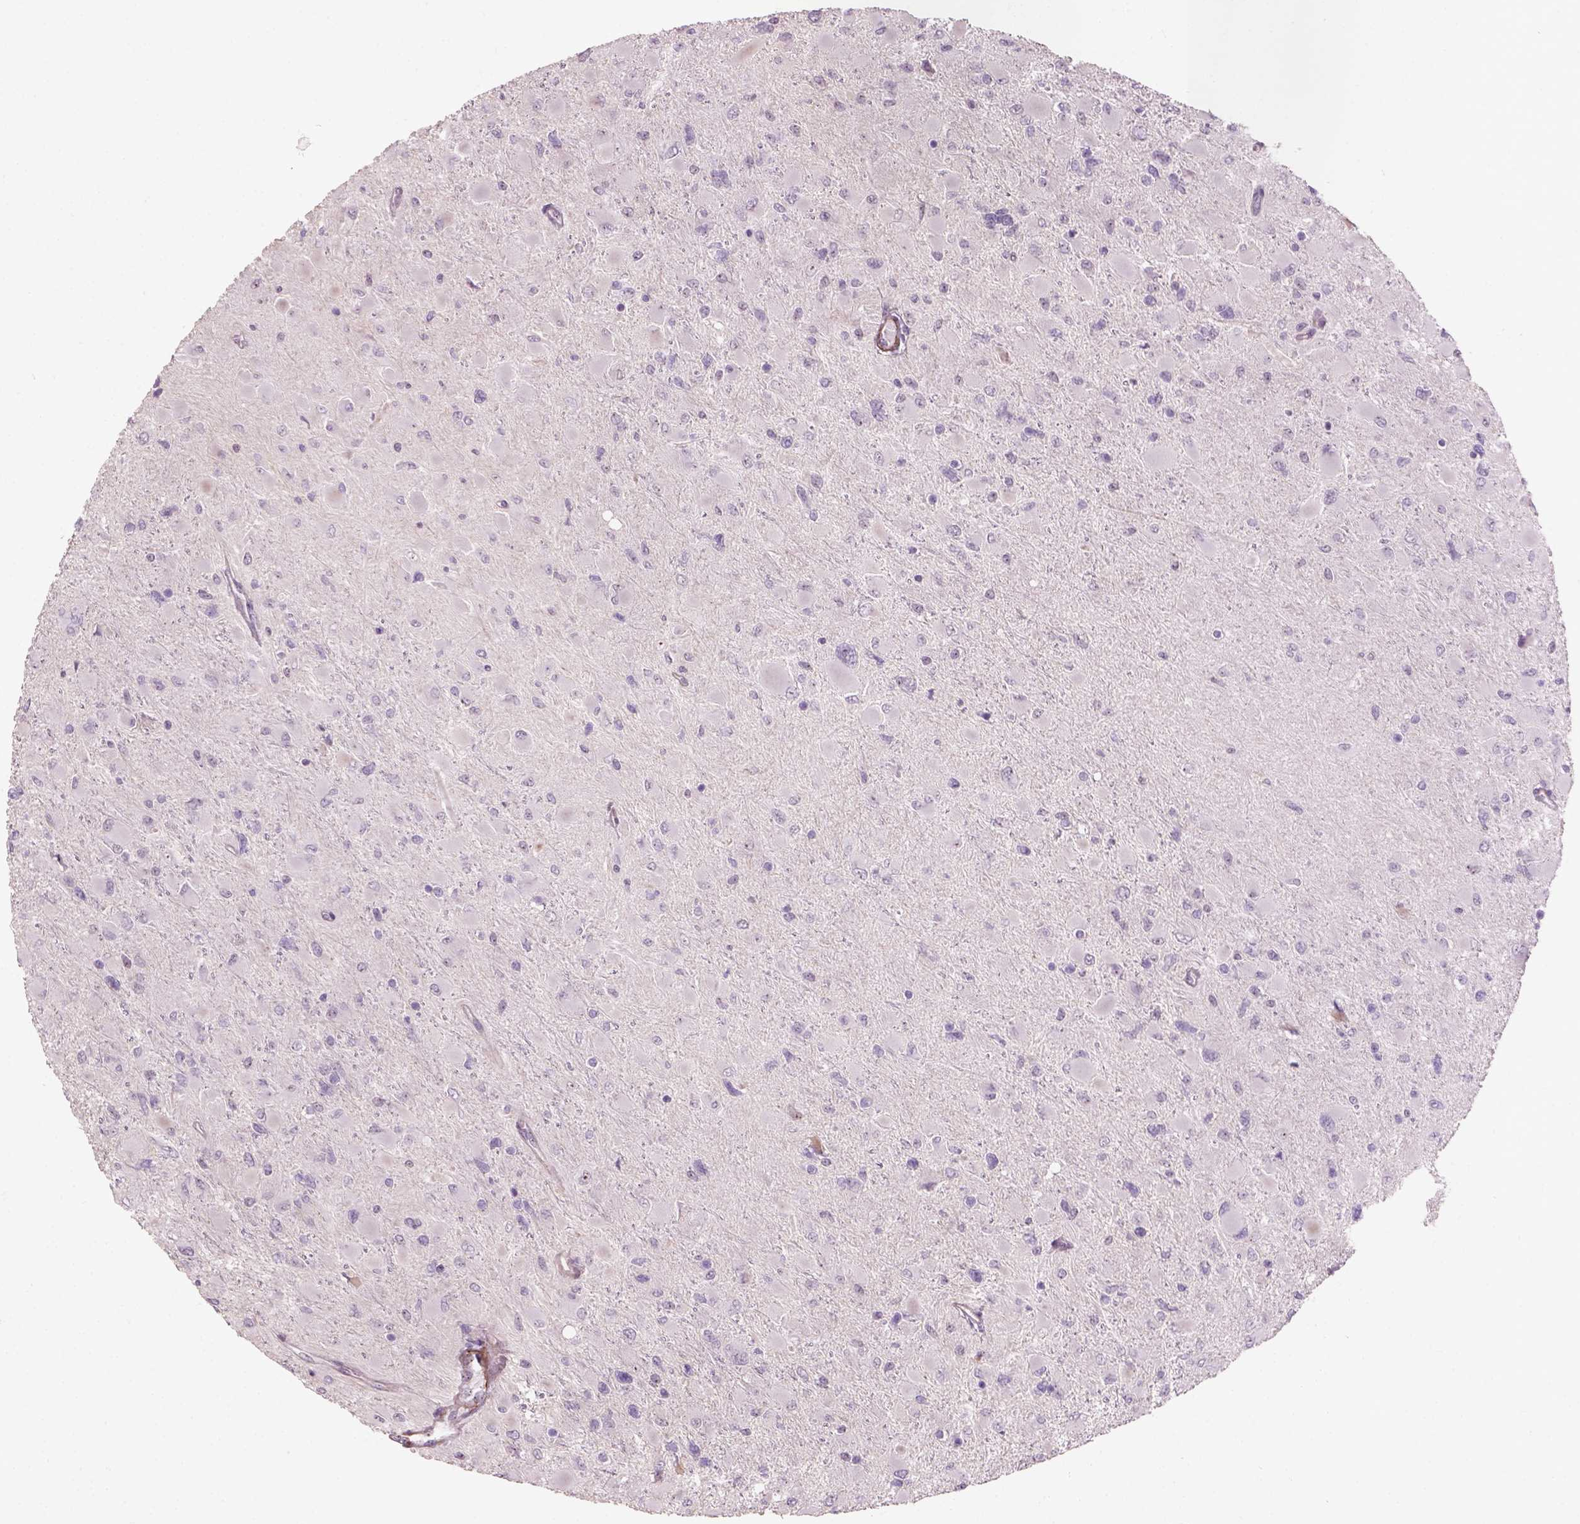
{"staining": {"intensity": "negative", "quantity": "none", "location": "none"}, "tissue": "glioma", "cell_type": "Tumor cells", "image_type": "cancer", "snomed": [{"axis": "morphology", "description": "Glioma, malignant, High grade"}, {"axis": "topography", "description": "Cerebral cortex"}], "caption": "Immunohistochemical staining of malignant glioma (high-grade) exhibits no significant staining in tumor cells.", "gene": "RRS1", "patient": {"sex": "female", "age": 36}}